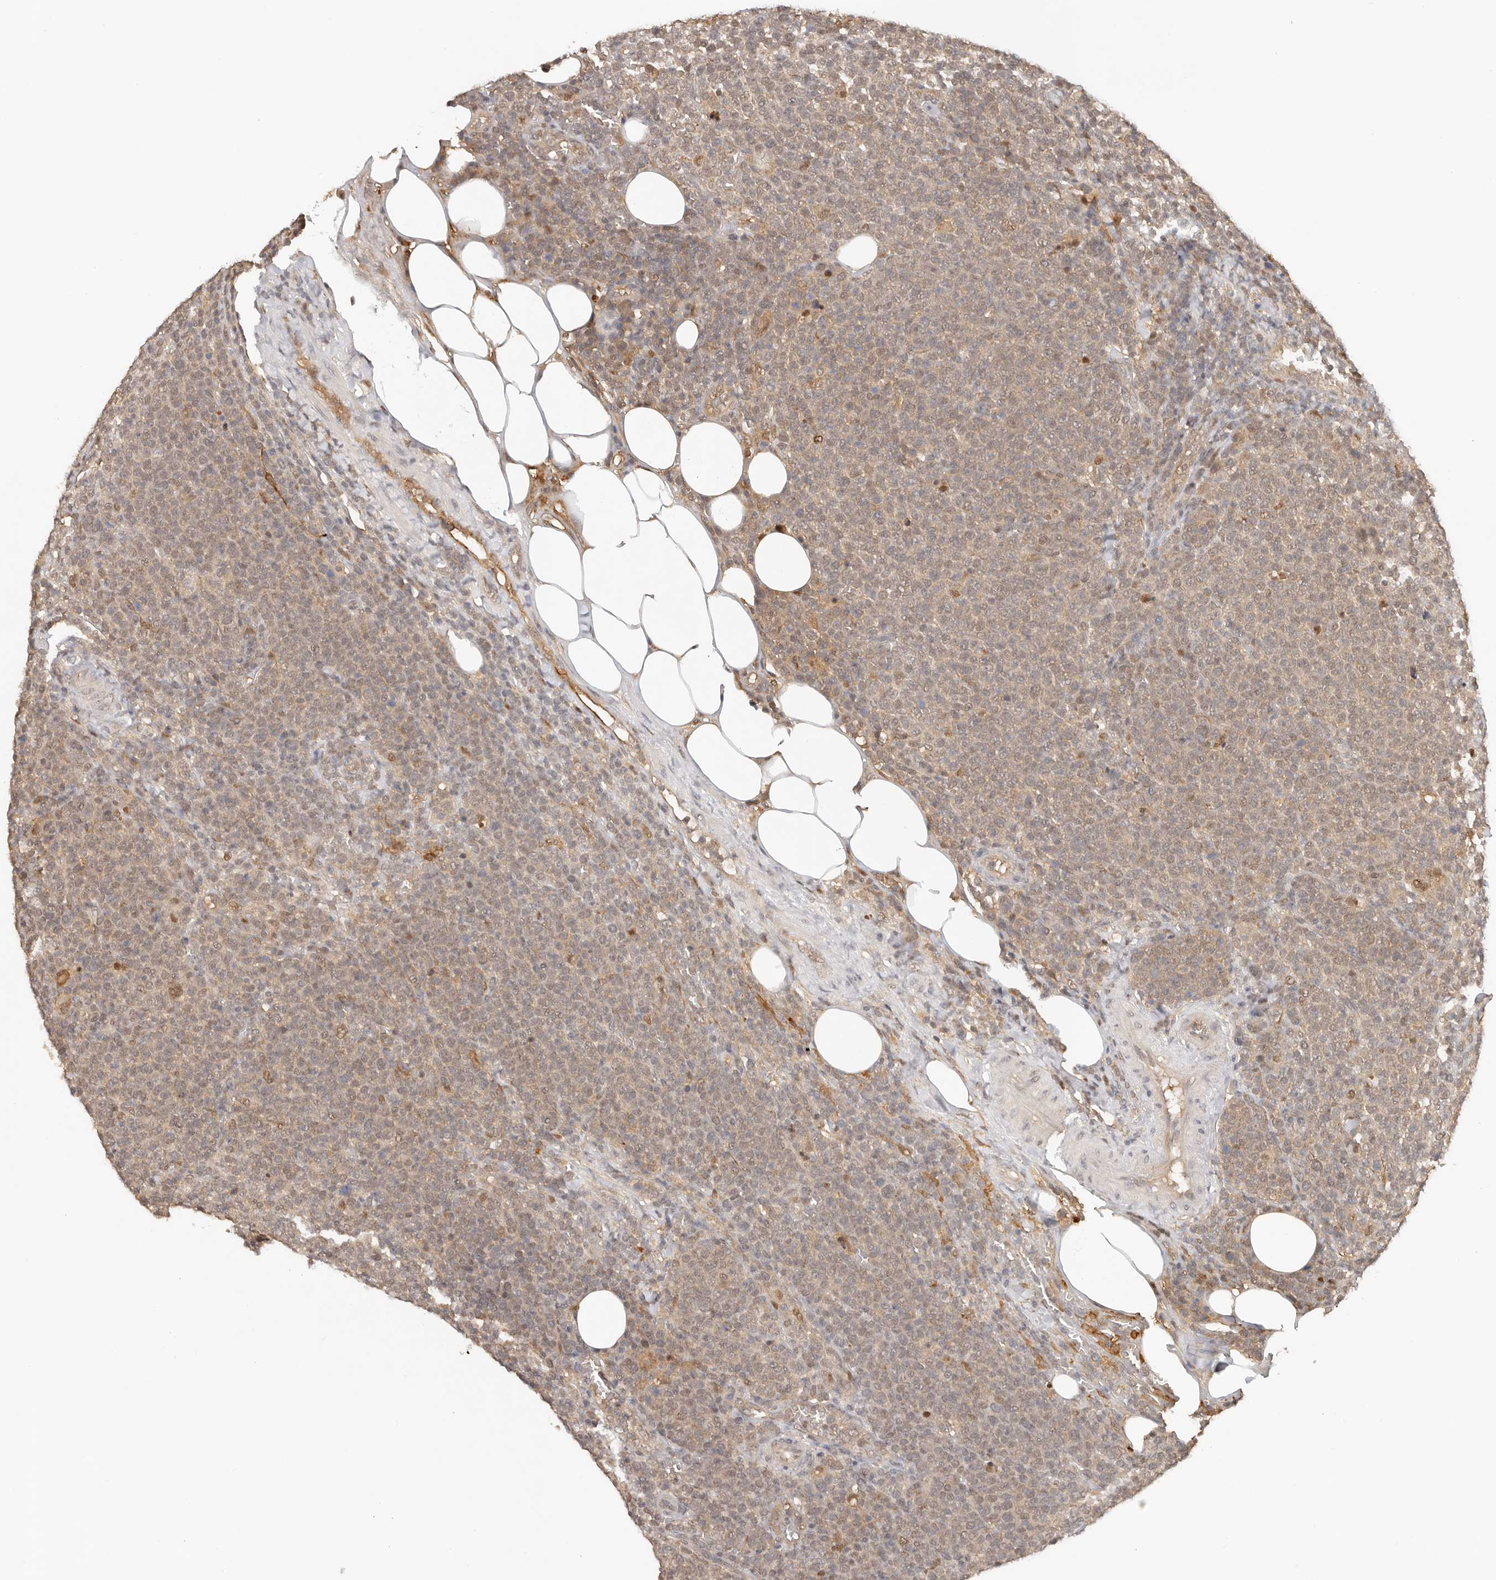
{"staining": {"intensity": "weak", "quantity": ">75%", "location": "cytoplasmic/membranous"}, "tissue": "lymphoma", "cell_type": "Tumor cells", "image_type": "cancer", "snomed": [{"axis": "morphology", "description": "Malignant lymphoma, non-Hodgkin's type, High grade"}, {"axis": "topography", "description": "Lymph node"}], "caption": "A brown stain highlights weak cytoplasmic/membranous expression of a protein in lymphoma tumor cells.", "gene": "PSMA5", "patient": {"sex": "male", "age": 61}}